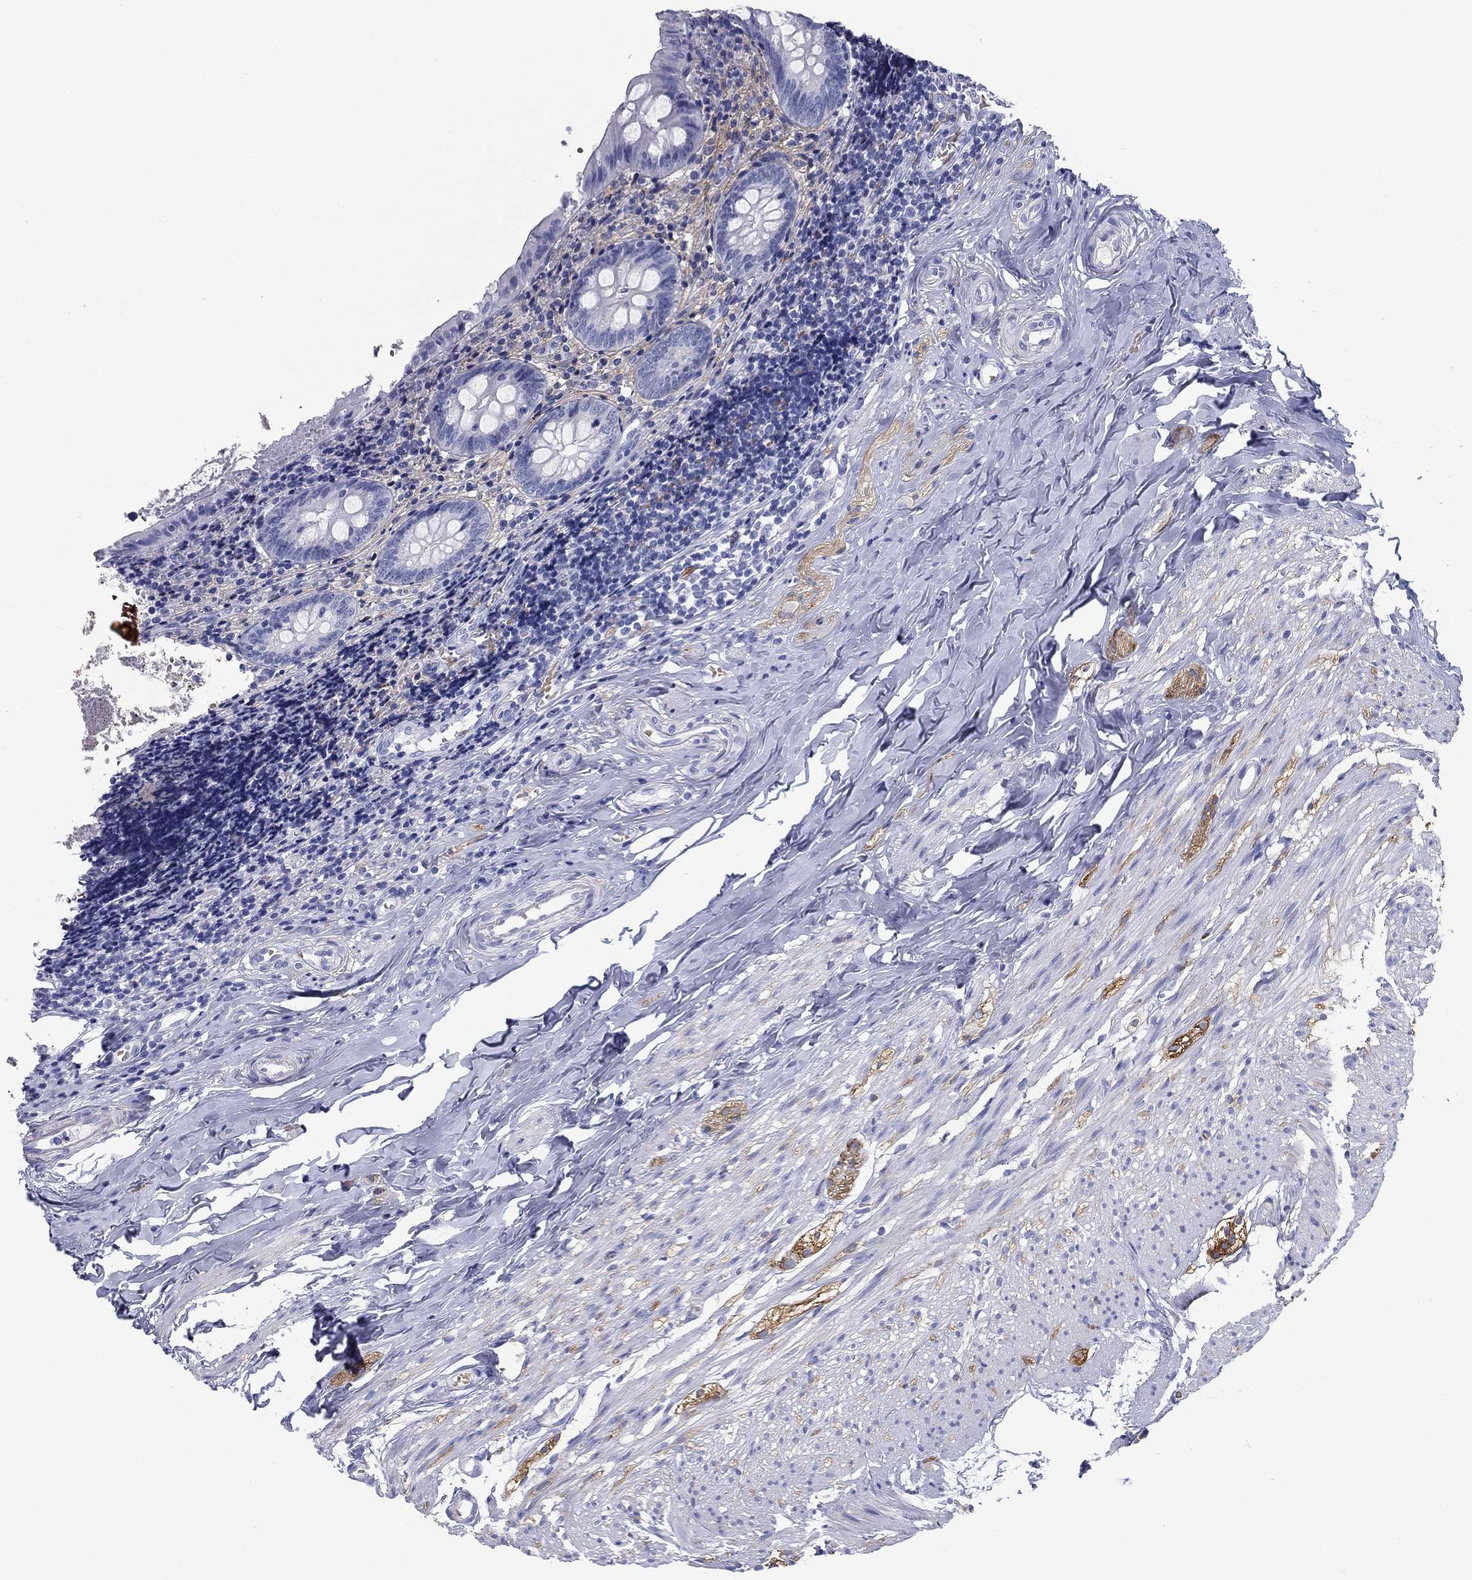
{"staining": {"intensity": "negative", "quantity": "none", "location": "none"}, "tissue": "appendix", "cell_type": "Glandular cells", "image_type": "normal", "snomed": [{"axis": "morphology", "description": "Normal tissue, NOS"}, {"axis": "topography", "description": "Appendix"}], "caption": "IHC image of benign human appendix stained for a protein (brown), which shows no staining in glandular cells. The staining was performed using DAB (3,3'-diaminobenzidine) to visualize the protein expression in brown, while the nuclei were stained in blue with hematoxylin (Magnification: 20x).", "gene": "GPC1", "patient": {"sex": "female", "age": 23}}